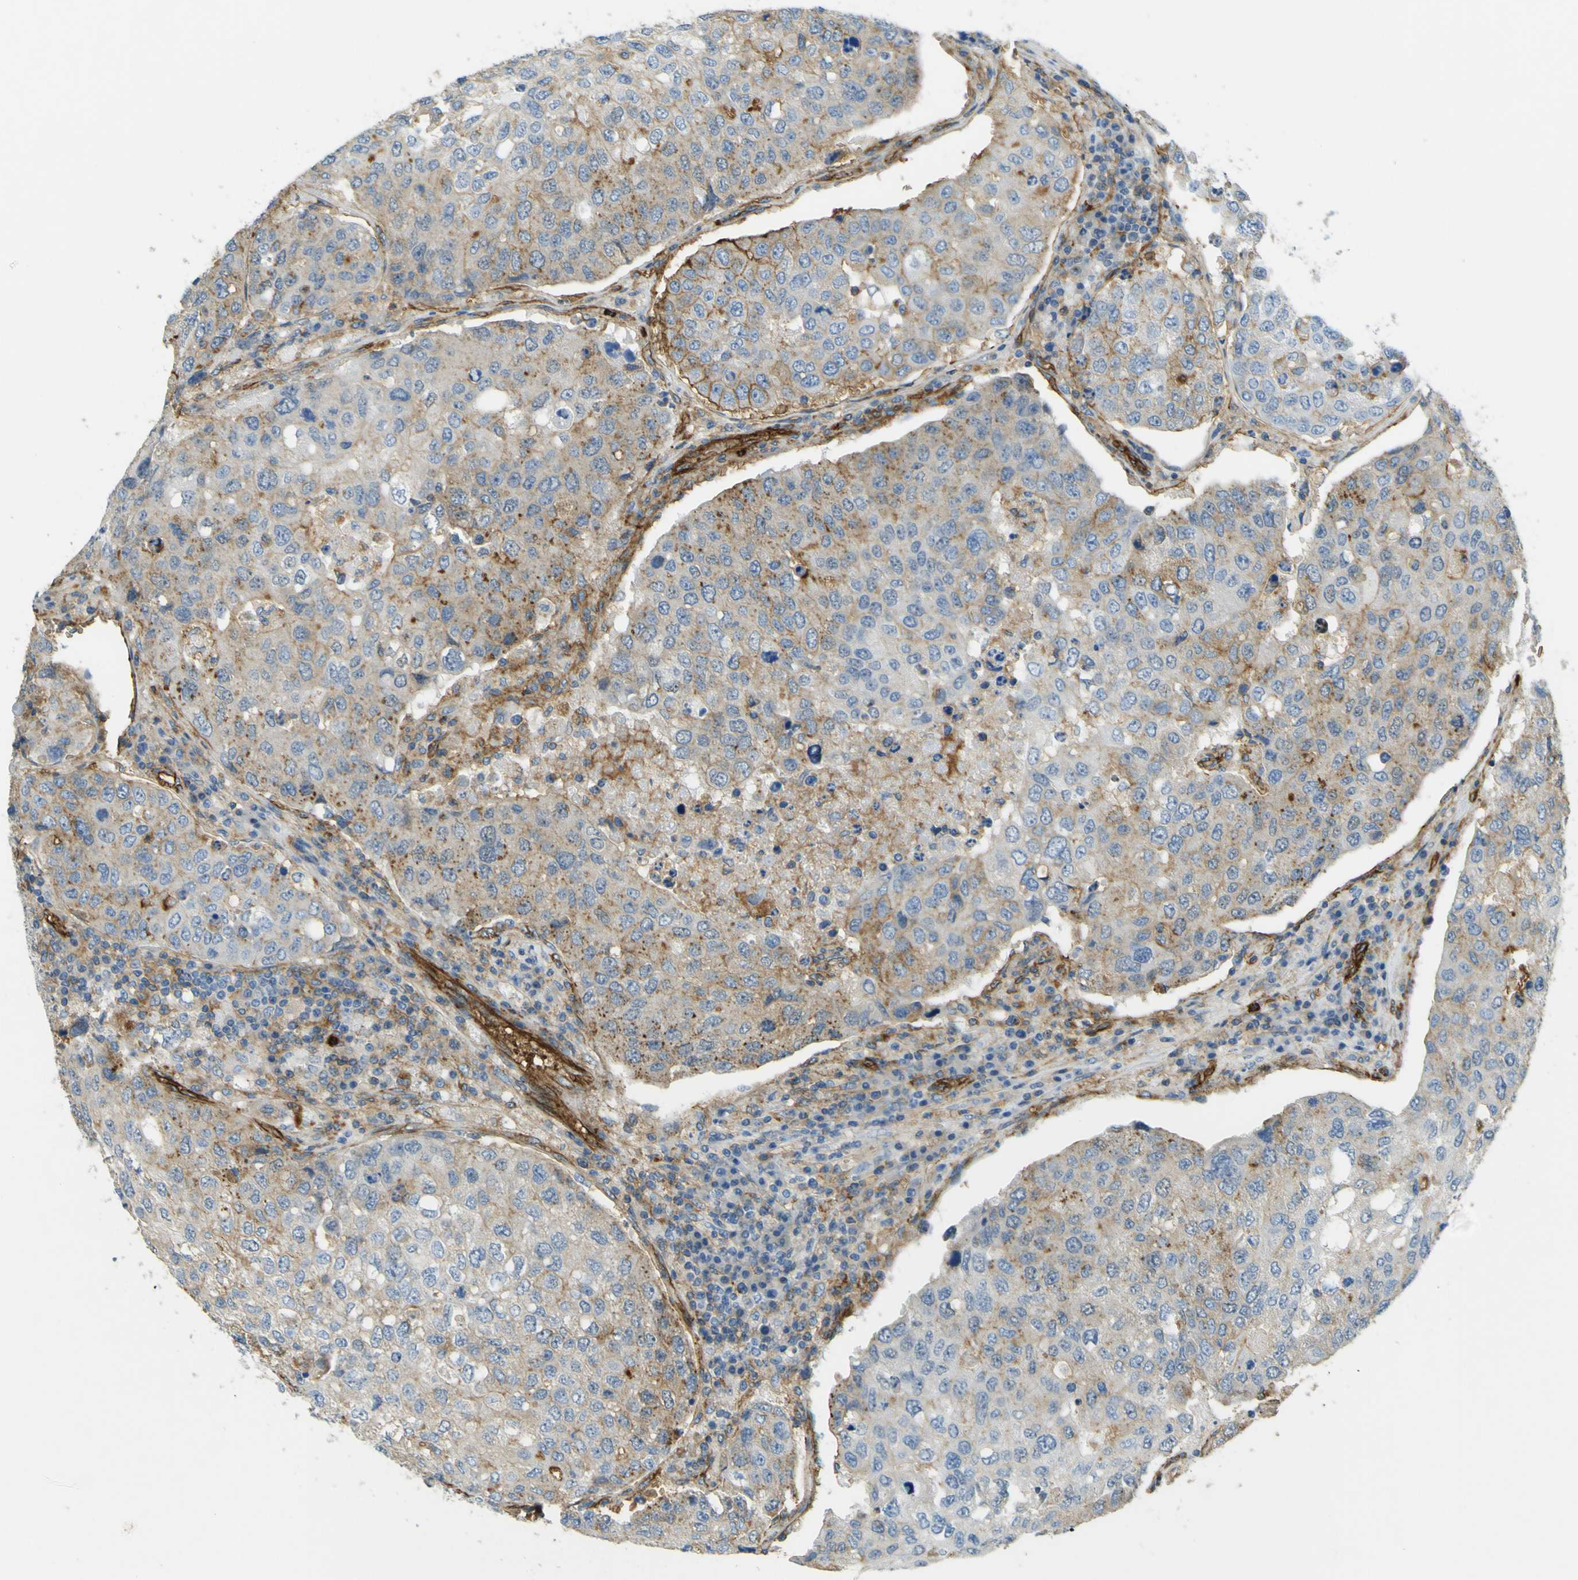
{"staining": {"intensity": "moderate", "quantity": "25%-75%", "location": "cytoplasmic/membranous"}, "tissue": "urothelial cancer", "cell_type": "Tumor cells", "image_type": "cancer", "snomed": [{"axis": "morphology", "description": "Urothelial carcinoma, High grade"}, {"axis": "topography", "description": "Lymph node"}, {"axis": "topography", "description": "Urinary bladder"}], "caption": "IHC image of human urothelial cancer stained for a protein (brown), which reveals medium levels of moderate cytoplasmic/membranous positivity in about 25%-75% of tumor cells.", "gene": "PLXDC1", "patient": {"sex": "male", "age": 51}}